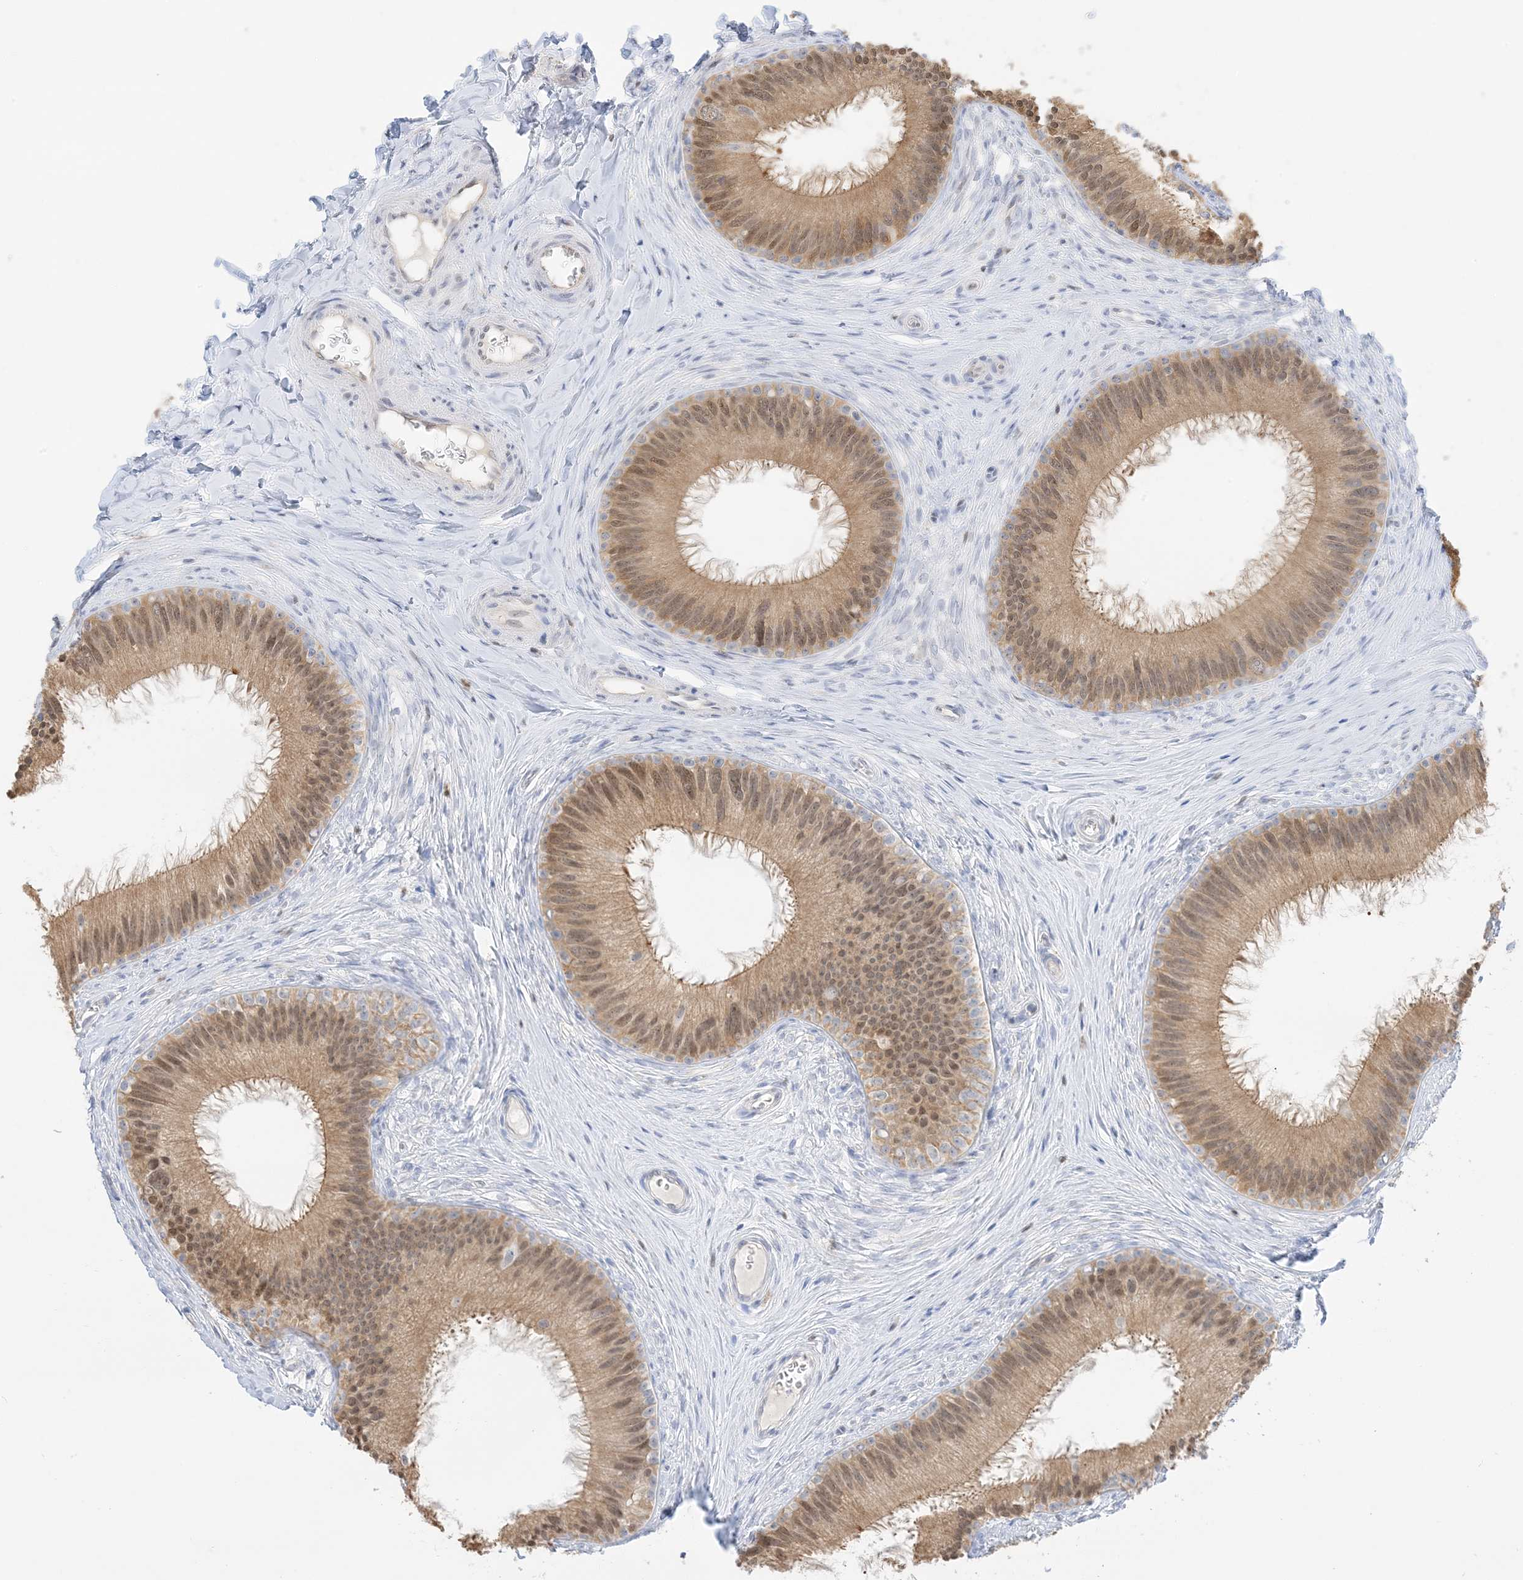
{"staining": {"intensity": "moderate", "quantity": ">75%", "location": "cytoplasmic/membranous,nuclear"}, "tissue": "epididymis", "cell_type": "Glandular cells", "image_type": "normal", "snomed": [{"axis": "morphology", "description": "Normal tissue, NOS"}, {"axis": "topography", "description": "Epididymis"}], "caption": "A medium amount of moderate cytoplasmic/membranous,nuclear staining is seen in about >75% of glandular cells in benign epididymis.", "gene": "GCA", "patient": {"sex": "male", "age": 27}}